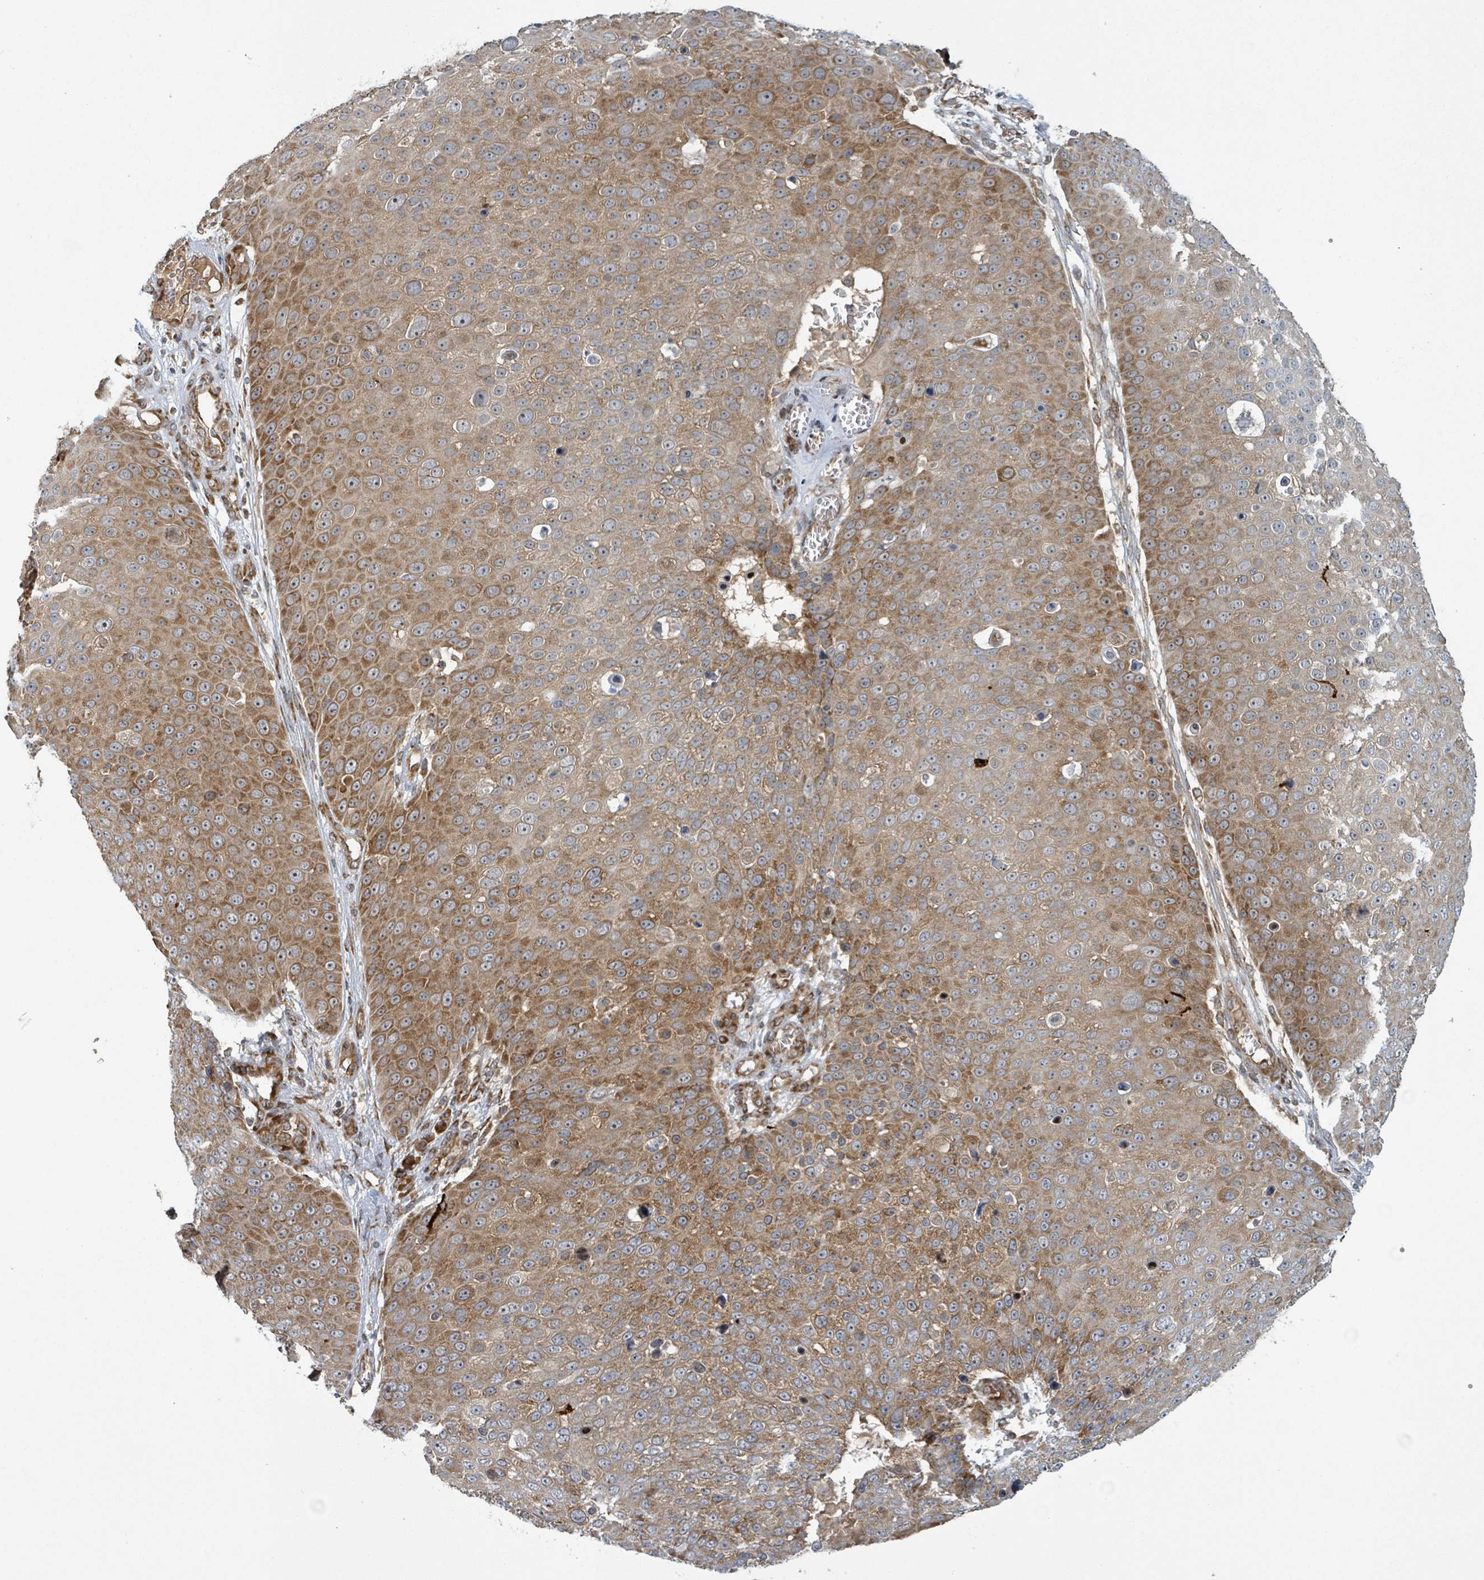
{"staining": {"intensity": "moderate", "quantity": ">75%", "location": "cytoplasmic/membranous,nuclear"}, "tissue": "skin cancer", "cell_type": "Tumor cells", "image_type": "cancer", "snomed": [{"axis": "morphology", "description": "Squamous cell carcinoma, NOS"}, {"axis": "topography", "description": "Skin"}], "caption": "Skin cancer stained with DAB immunohistochemistry demonstrates medium levels of moderate cytoplasmic/membranous and nuclear positivity in approximately >75% of tumor cells.", "gene": "OR51E1", "patient": {"sex": "male", "age": 71}}